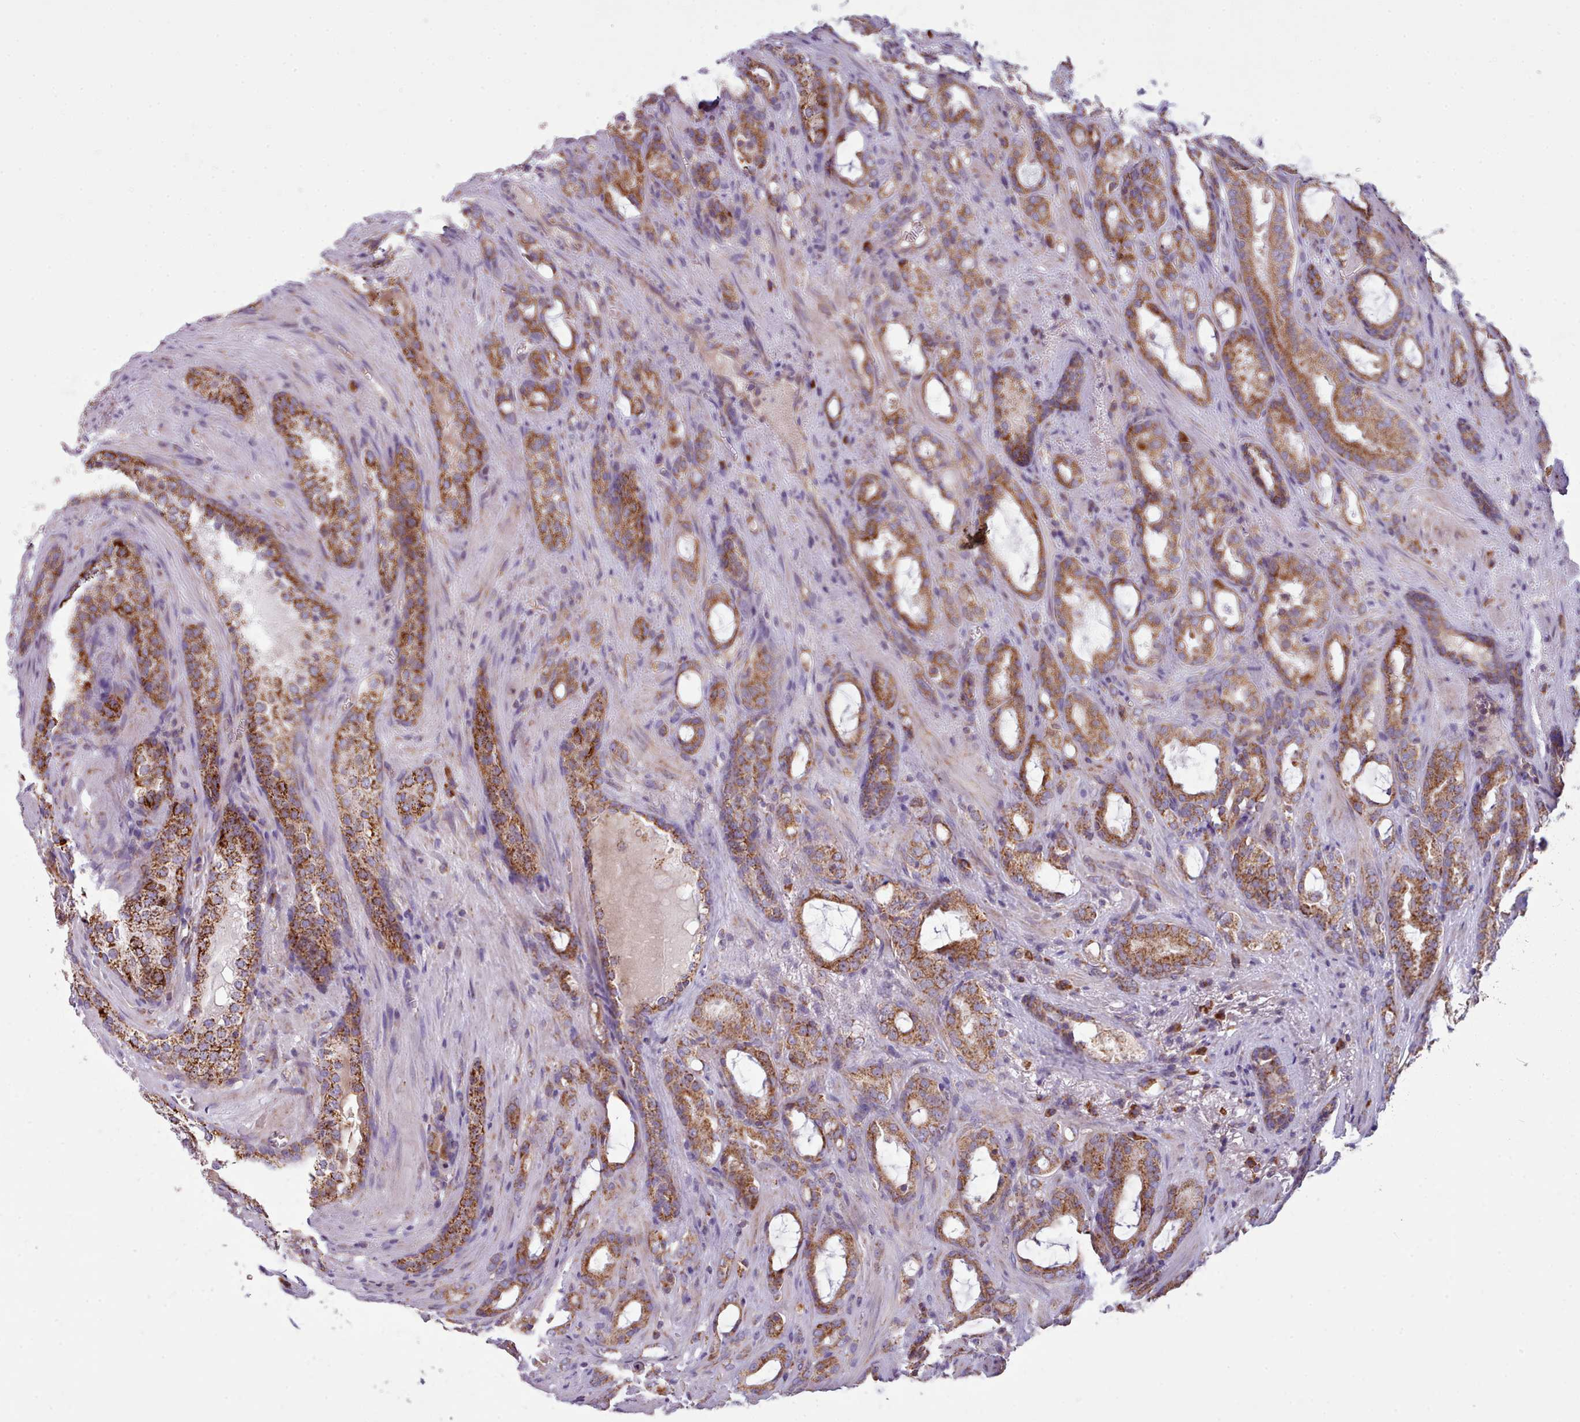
{"staining": {"intensity": "strong", "quantity": ">75%", "location": "cytoplasmic/membranous"}, "tissue": "prostate cancer", "cell_type": "Tumor cells", "image_type": "cancer", "snomed": [{"axis": "morphology", "description": "Adenocarcinoma, High grade"}, {"axis": "topography", "description": "Prostate"}], "caption": "Immunohistochemistry histopathology image of neoplastic tissue: human prostate cancer stained using IHC reveals high levels of strong protein expression localized specifically in the cytoplasmic/membranous of tumor cells, appearing as a cytoplasmic/membranous brown color.", "gene": "SRP54", "patient": {"sex": "male", "age": 72}}